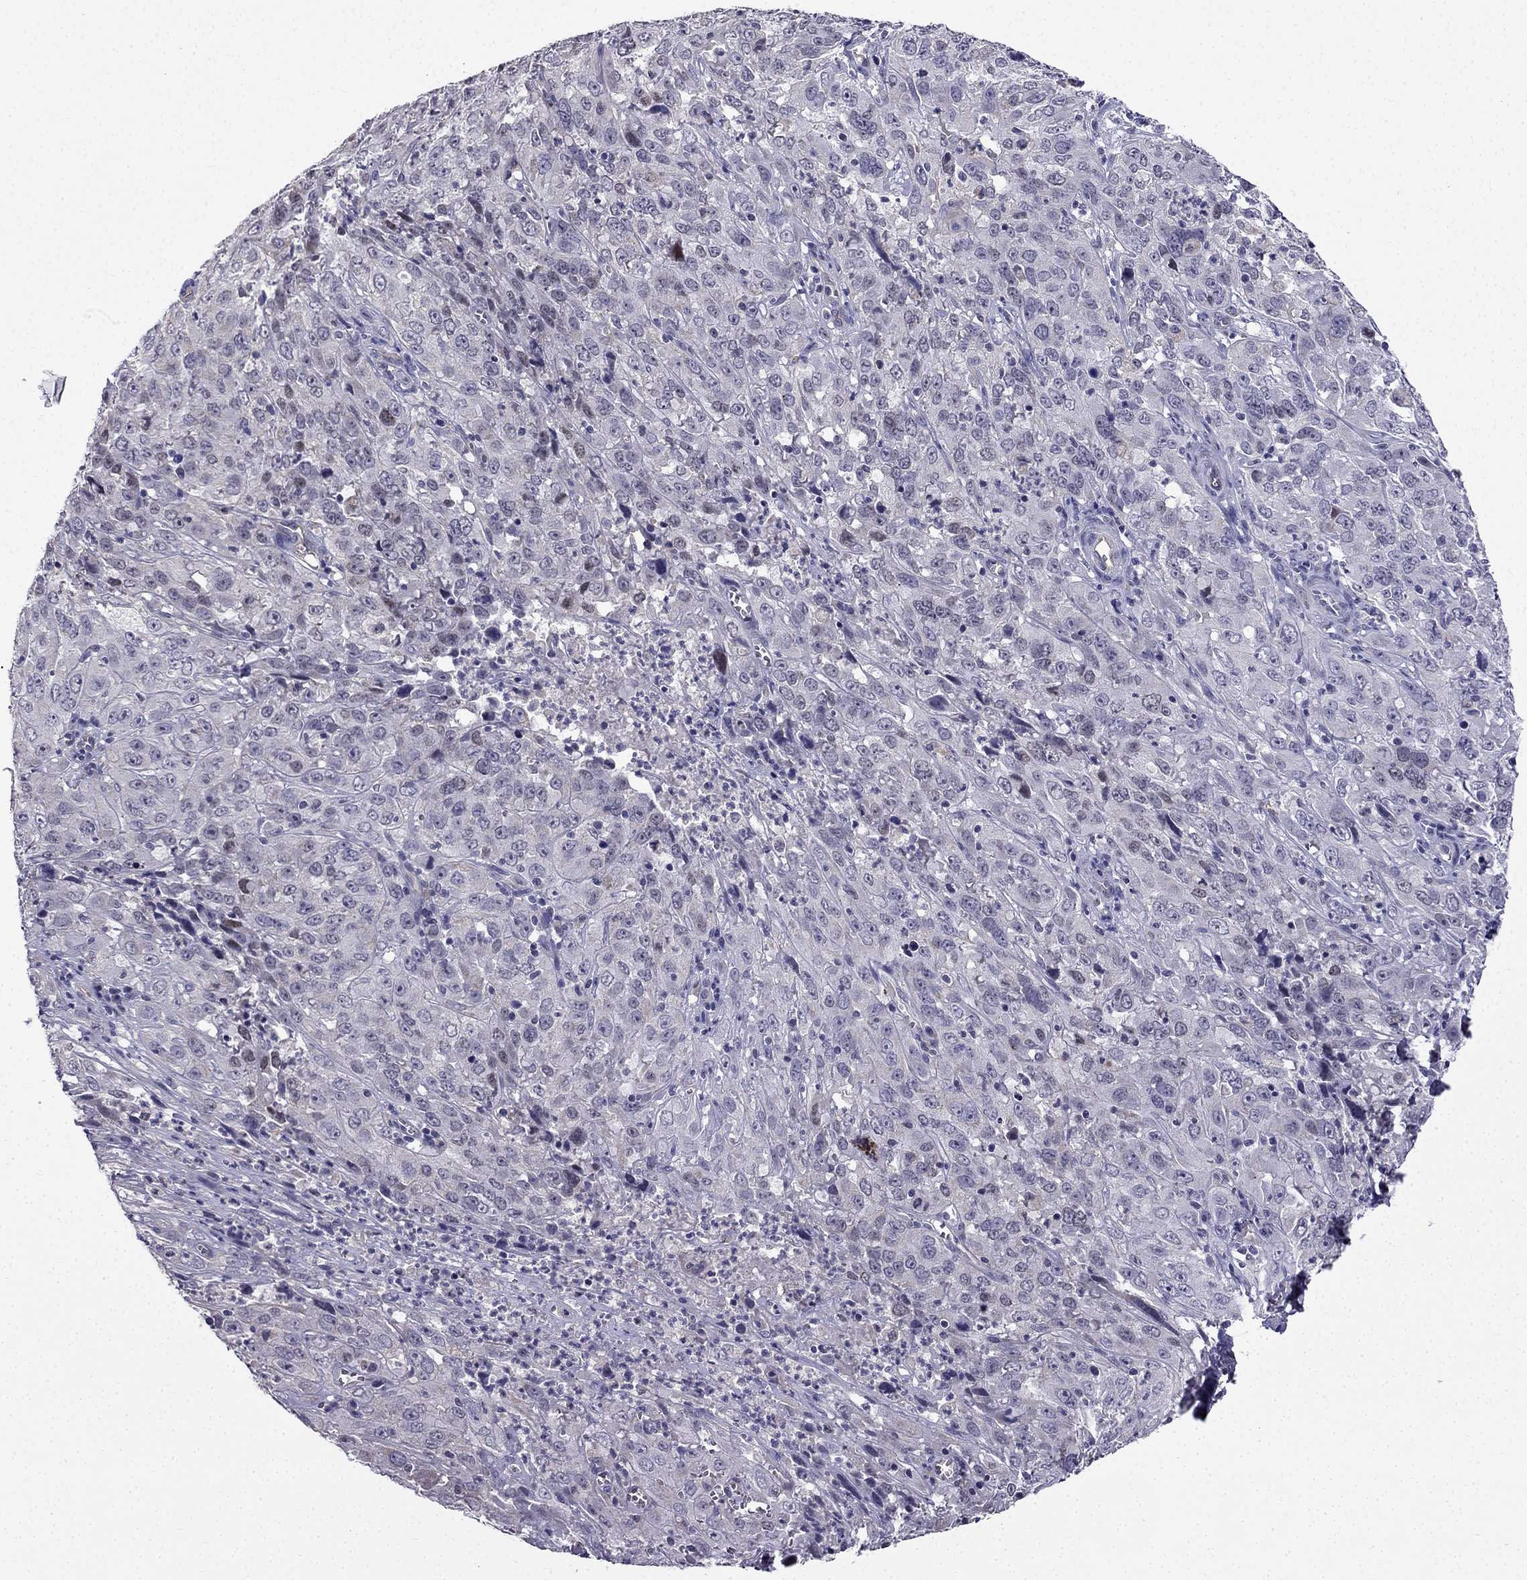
{"staining": {"intensity": "negative", "quantity": "none", "location": "none"}, "tissue": "cervical cancer", "cell_type": "Tumor cells", "image_type": "cancer", "snomed": [{"axis": "morphology", "description": "Squamous cell carcinoma, NOS"}, {"axis": "topography", "description": "Cervix"}], "caption": "Immunohistochemistry (IHC) of cervical cancer (squamous cell carcinoma) shows no expression in tumor cells.", "gene": "SLC6A2", "patient": {"sex": "female", "age": 32}}